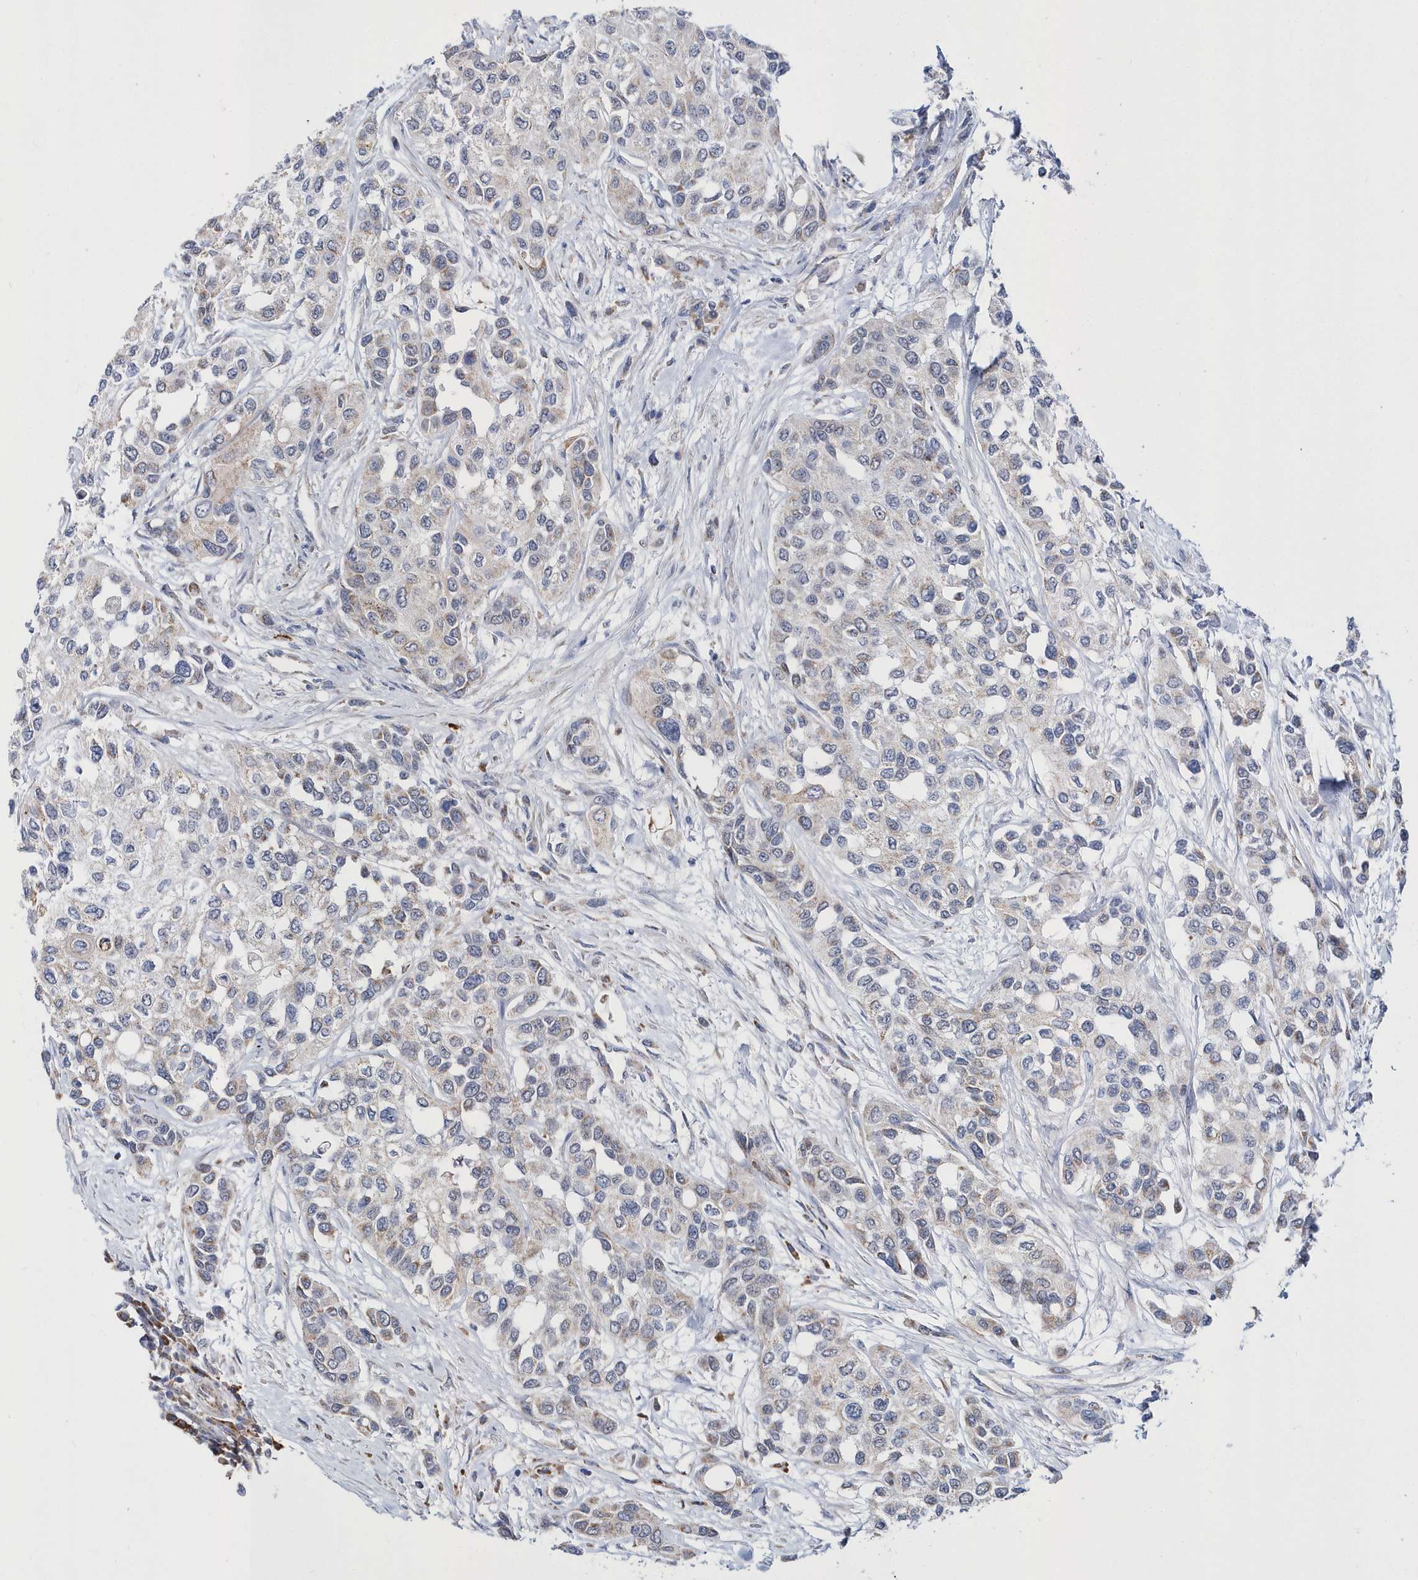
{"staining": {"intensity": "negative", "quantity": "none", "location": "none"}, "tissue": "urothelial cancer", "cell_type": "Tumor cells", "image_type": "cancer", "snomed": [{"axis": "morphology", "description": "Normal tissue, NOS"}, {"axis": "morphology", "description": "Urothelial carcinoma, High grade"}, {"axis": "topography", "description": "Vascular tissue"}, {"axis": "topography", "description": "Urinary bladder"}], "caption": "DAB immunohistochemical staining of urothelial cancer displays no significant expression in tumor cells.", "gene": "SPATA5", "patient": {"sex": "female", "age": 56}}